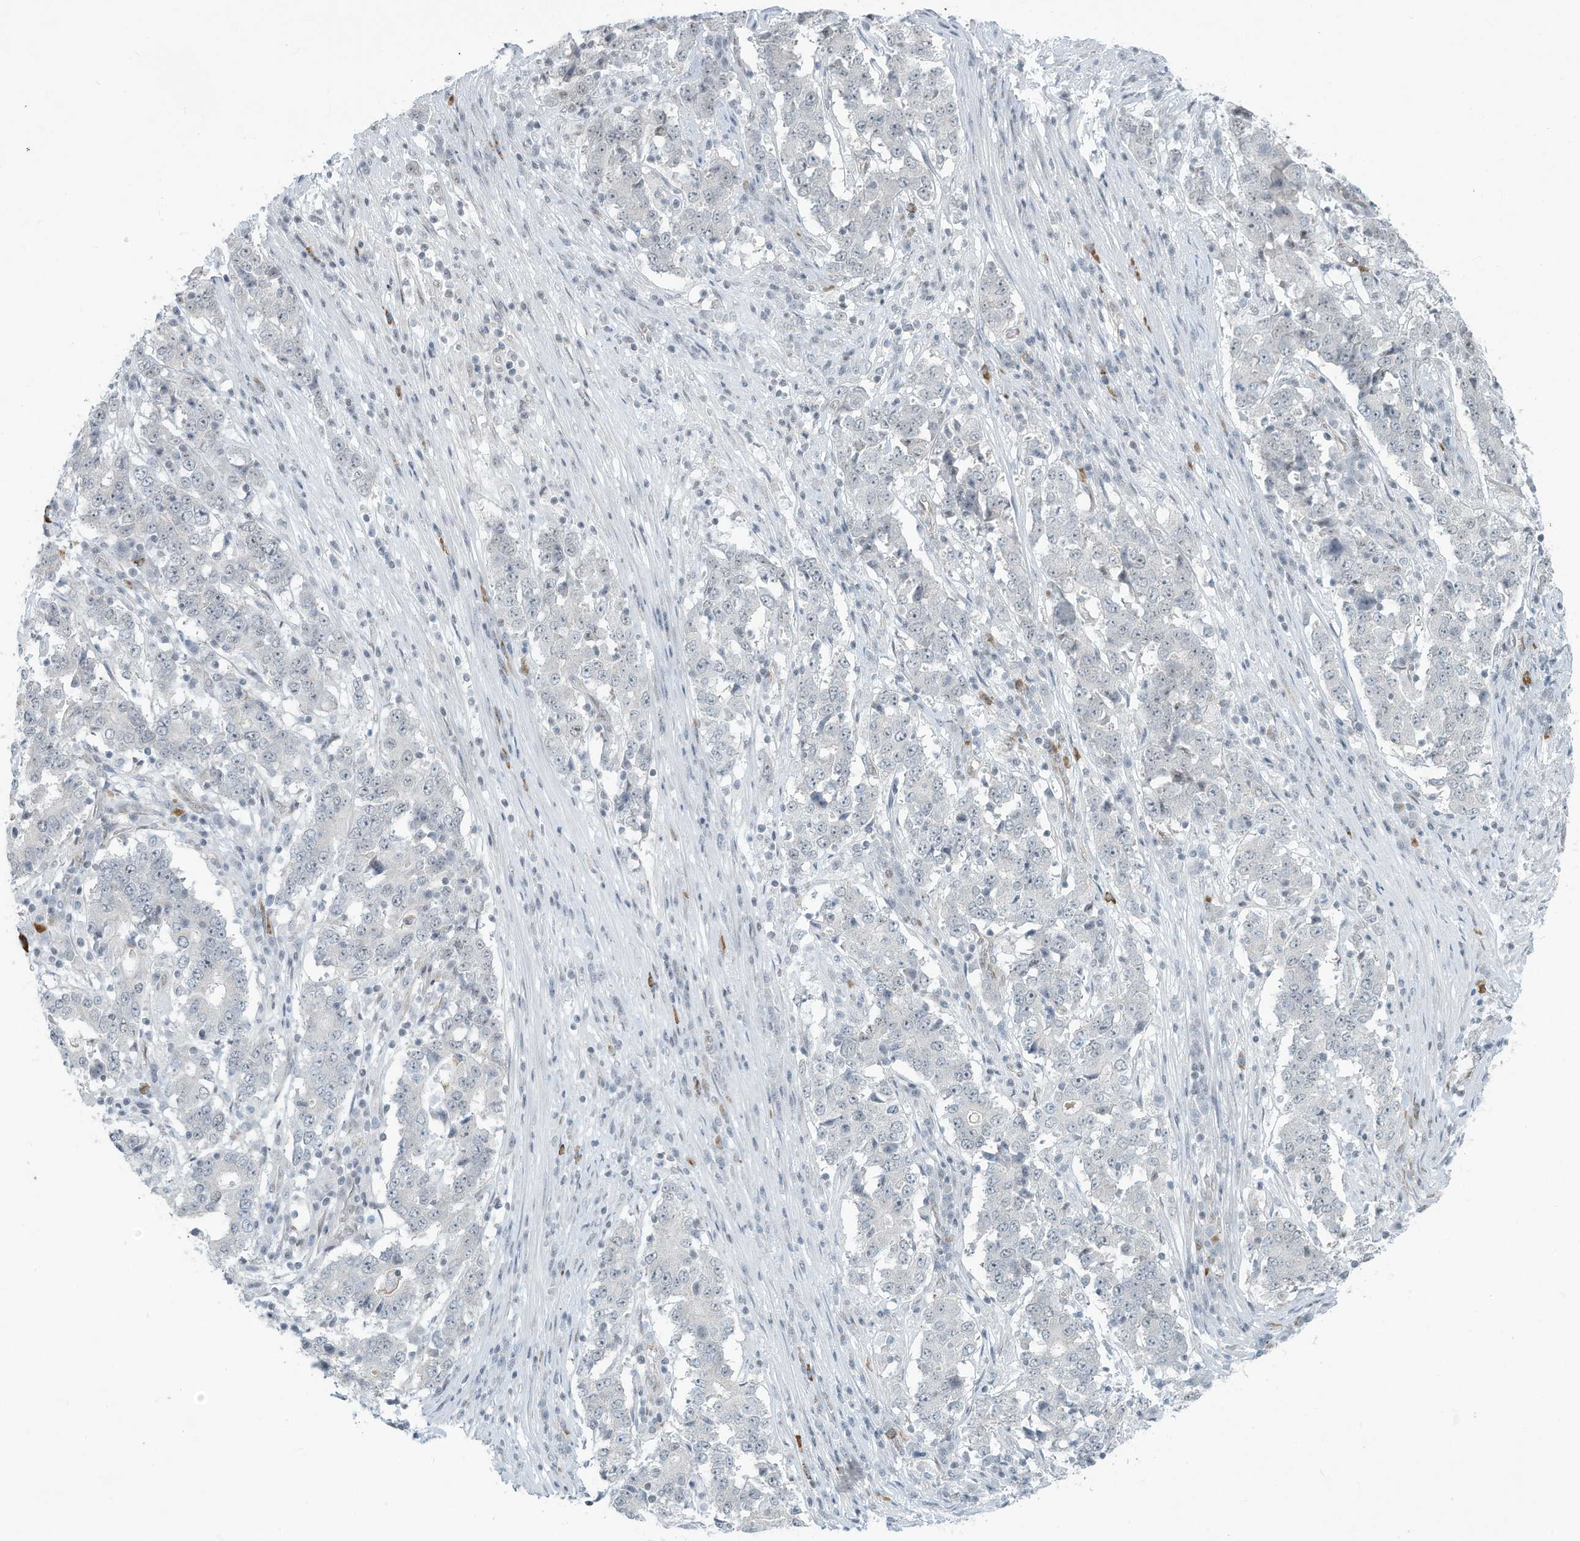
{"staining": {"intensity": "negative", "quantity": "none", "location": "none"}, "tissue": "stomach cancer", "cell_type": "Tumor cells", "image_type": "cancer", "snomed": [{"axis": "morphology", "description": "Adenocarcinoma, NOS"}, {"axis": "topography", "description": "Stomach"}], "caption": "IHC image of neoplastic tissue: human adenocarcinoma (stomach) stained with DAB (3,3'-diaminobenzidine) demonstrates no significant protein positivity in tumor cells.", "gene": "SARNP", "patient": {"sex": "male", "age": 59}}